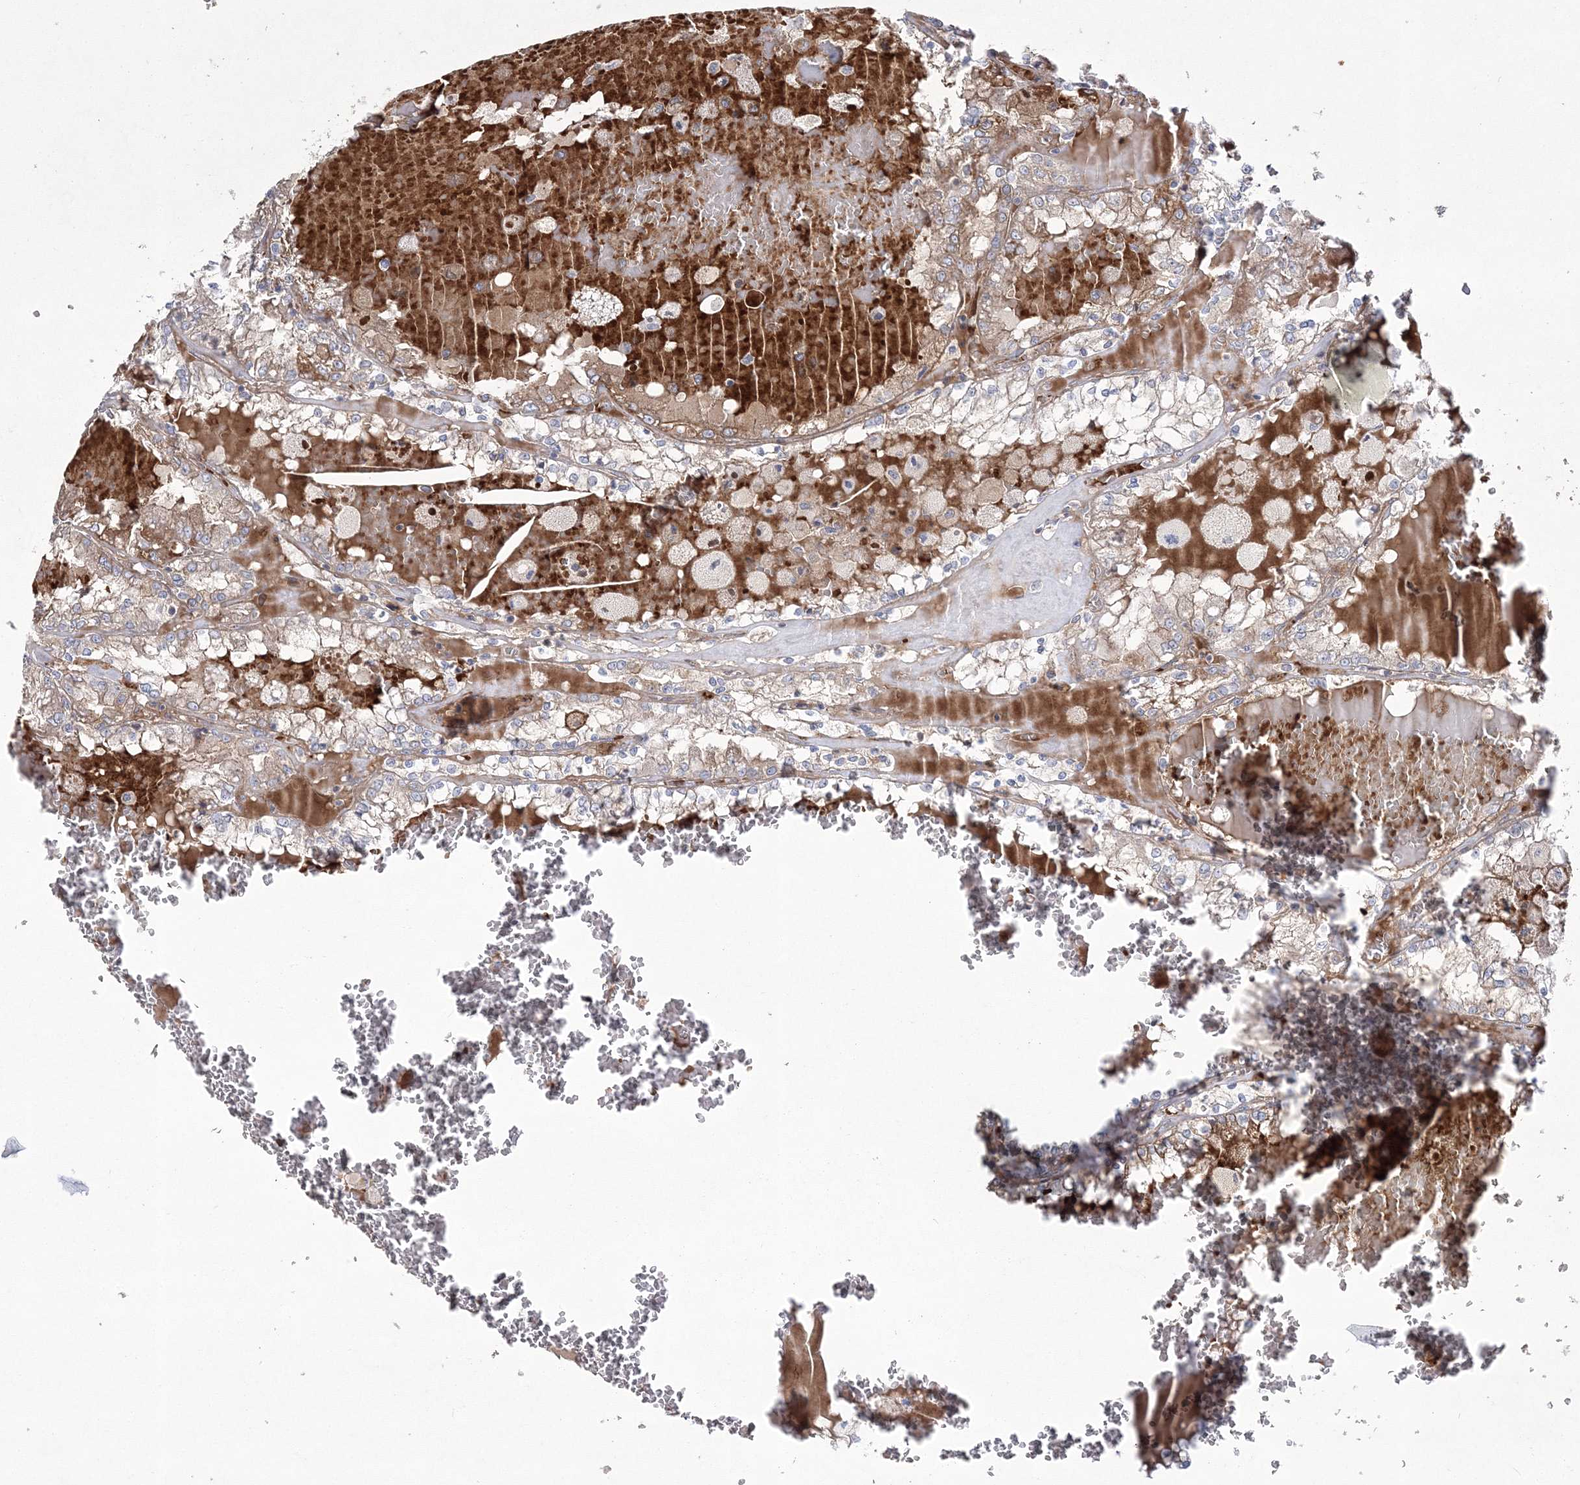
{"staining": {"intensity": "weak", "quantity": "25%-75%", "location": "cytoplasmic/membranous"}, "tissue": "renal cancer", "cell_type": "Tumor cells", "image_type": "cancer", "snomed": [{"axis": "morphology", "description": "Adenocarcinoma, NOS"}, {"axis": "topography", "description": "Kidney"}], "caption": "IHC micrograph of neoplastic tissue: human renal adenocarcinoma stained using immunohistochemistry (IHC) demonstrates low levels of weak protein expression localized specifically in the cytoplasmic/membranous of tumor cells, appearing as a cytoplasmic/membranous brown color.", "gene": "ZSWIM6", "patient": {"sex": "female", "age": 56}}